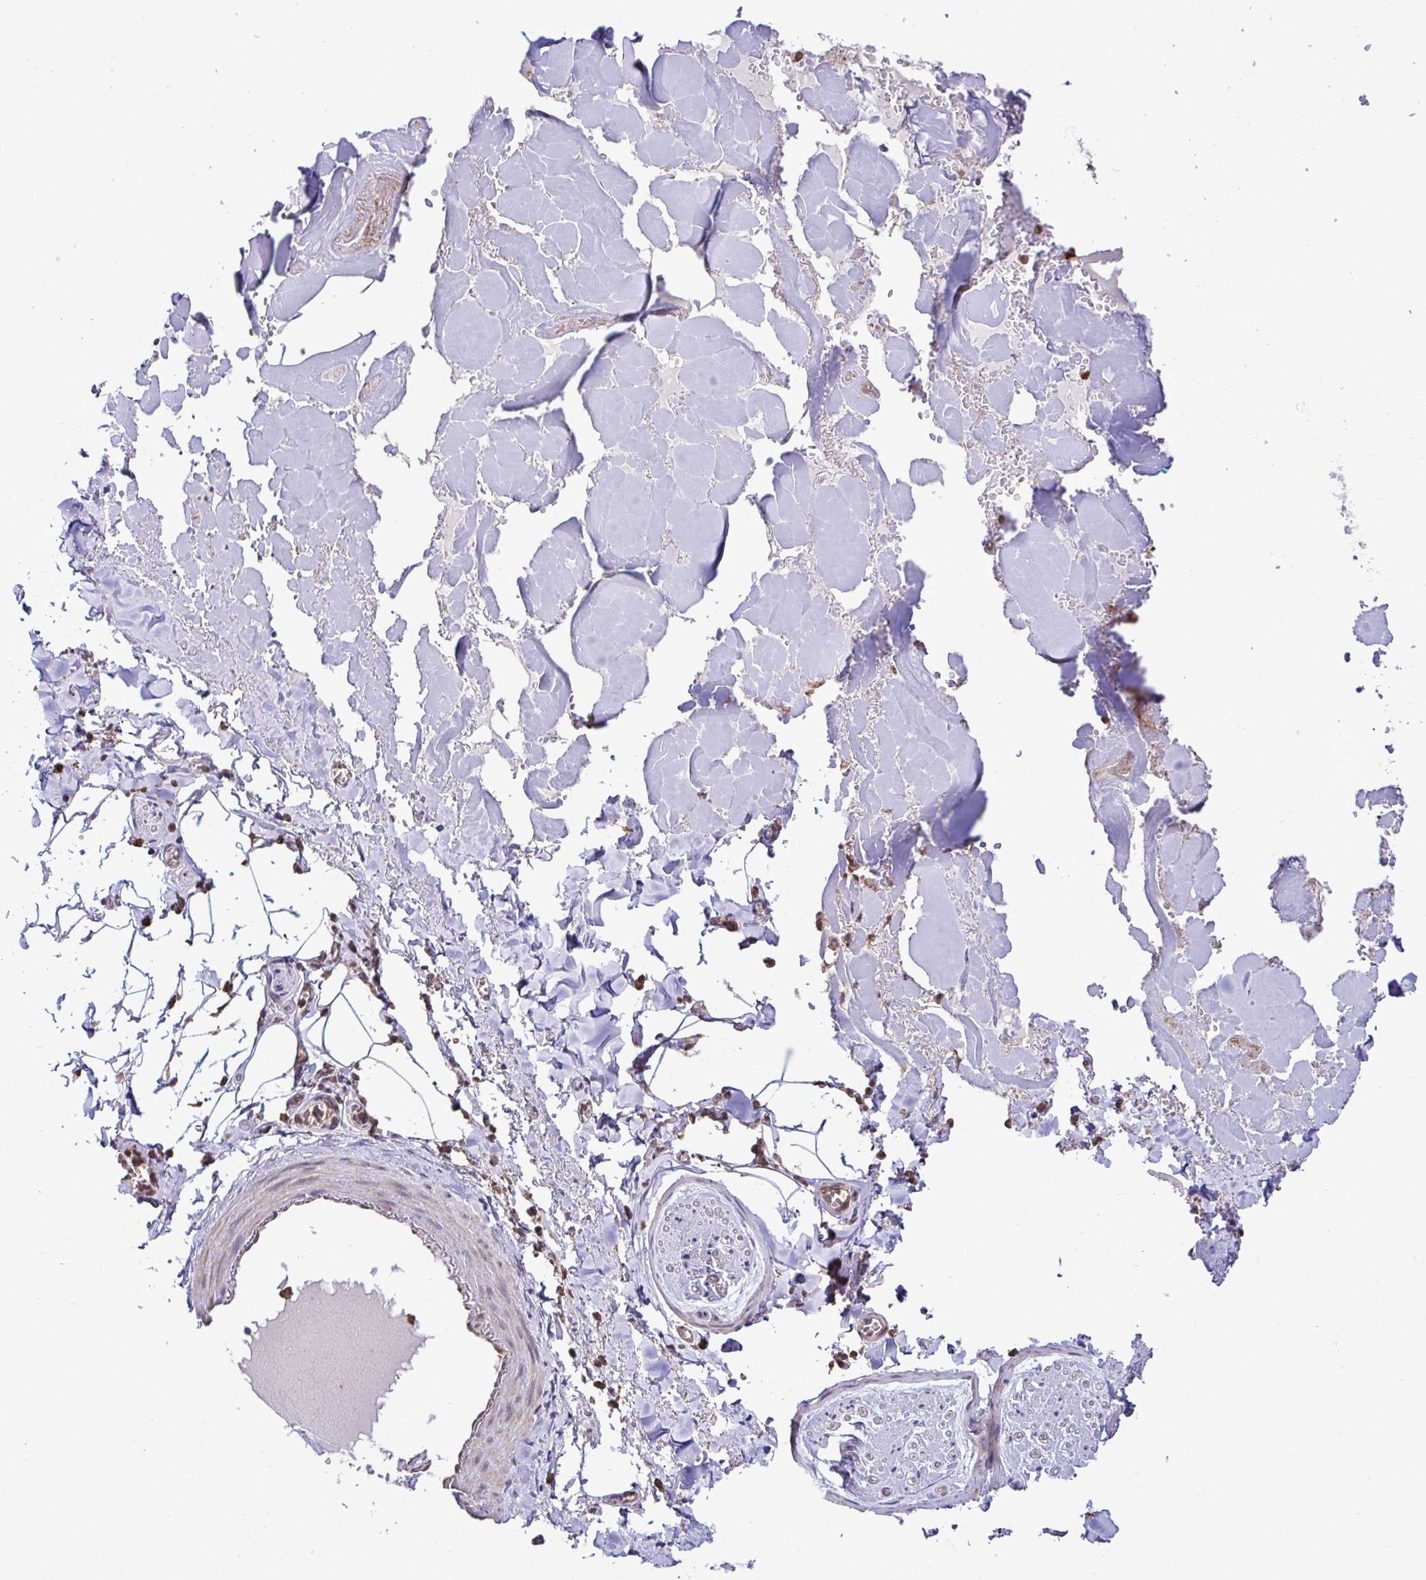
{"staining": {"intensity": "weak", "quantity": "<25%", "location": "cytoplasmic/membranous"}, "tissue": "adipose tissue", "cell_type": "Adipocytes", "image_type": "normal", "snomed": [{"axis": "morphology", "description": "Normal tissue, NOS"}, {"axis": "topography", "description": "Vulva"}, {"axis": "topography", "description": "Peripheral nerve tissue"}], "caption": "Immunohistochemical staining of benign adipose tissue reveals no significant expression in adipocytes. (DAB (3,3'-diaminobenzidine) immunohistochemistry (IHC) visualized using brightfield microscopy, high magnification).", "gene": "CMPK1", "patient": {"sex": "female", "age": 66}}